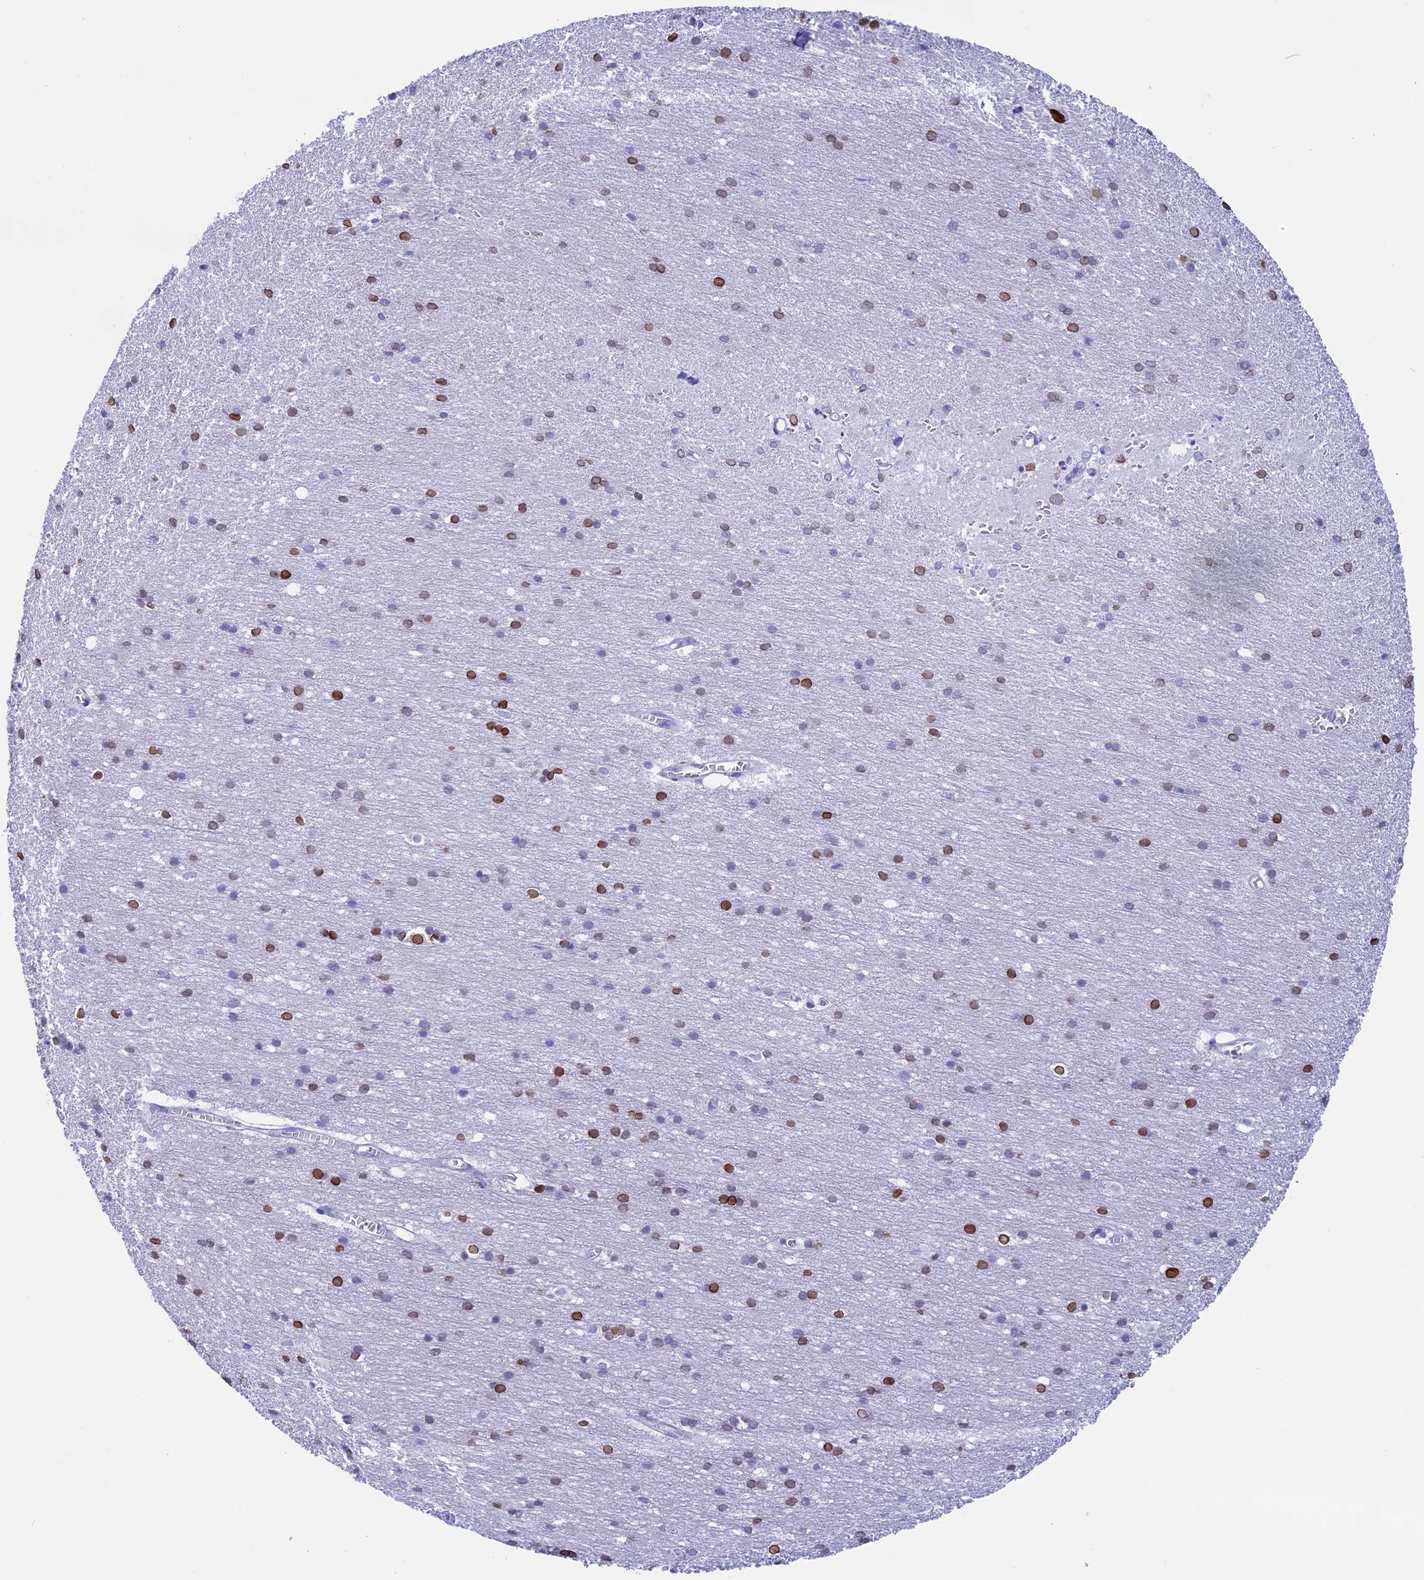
{"staining": {"intensity": "negative", "quantity": "none", "location": "none"}, "tissue": "cerebral cortex", "cell_type": "Endothelial cells", "image_type": "normal", "snomed": [{"axis": "morphology", "description": "Normal tissue, NOS"}, {"axis": "topography", "description": "Cerebral cortex"}], "caption": "An immunohistochemistry (IHC) histopathology image of benign cerebral cortex is shown. There is no staining in endothelial cells of cerebral cortex. The staining is performed using DAB brown chromogen with nuclei counter-stained in using hematoxylin.", "gene": "FAM169A", "patient": {"sex": "male", "age": 54}}